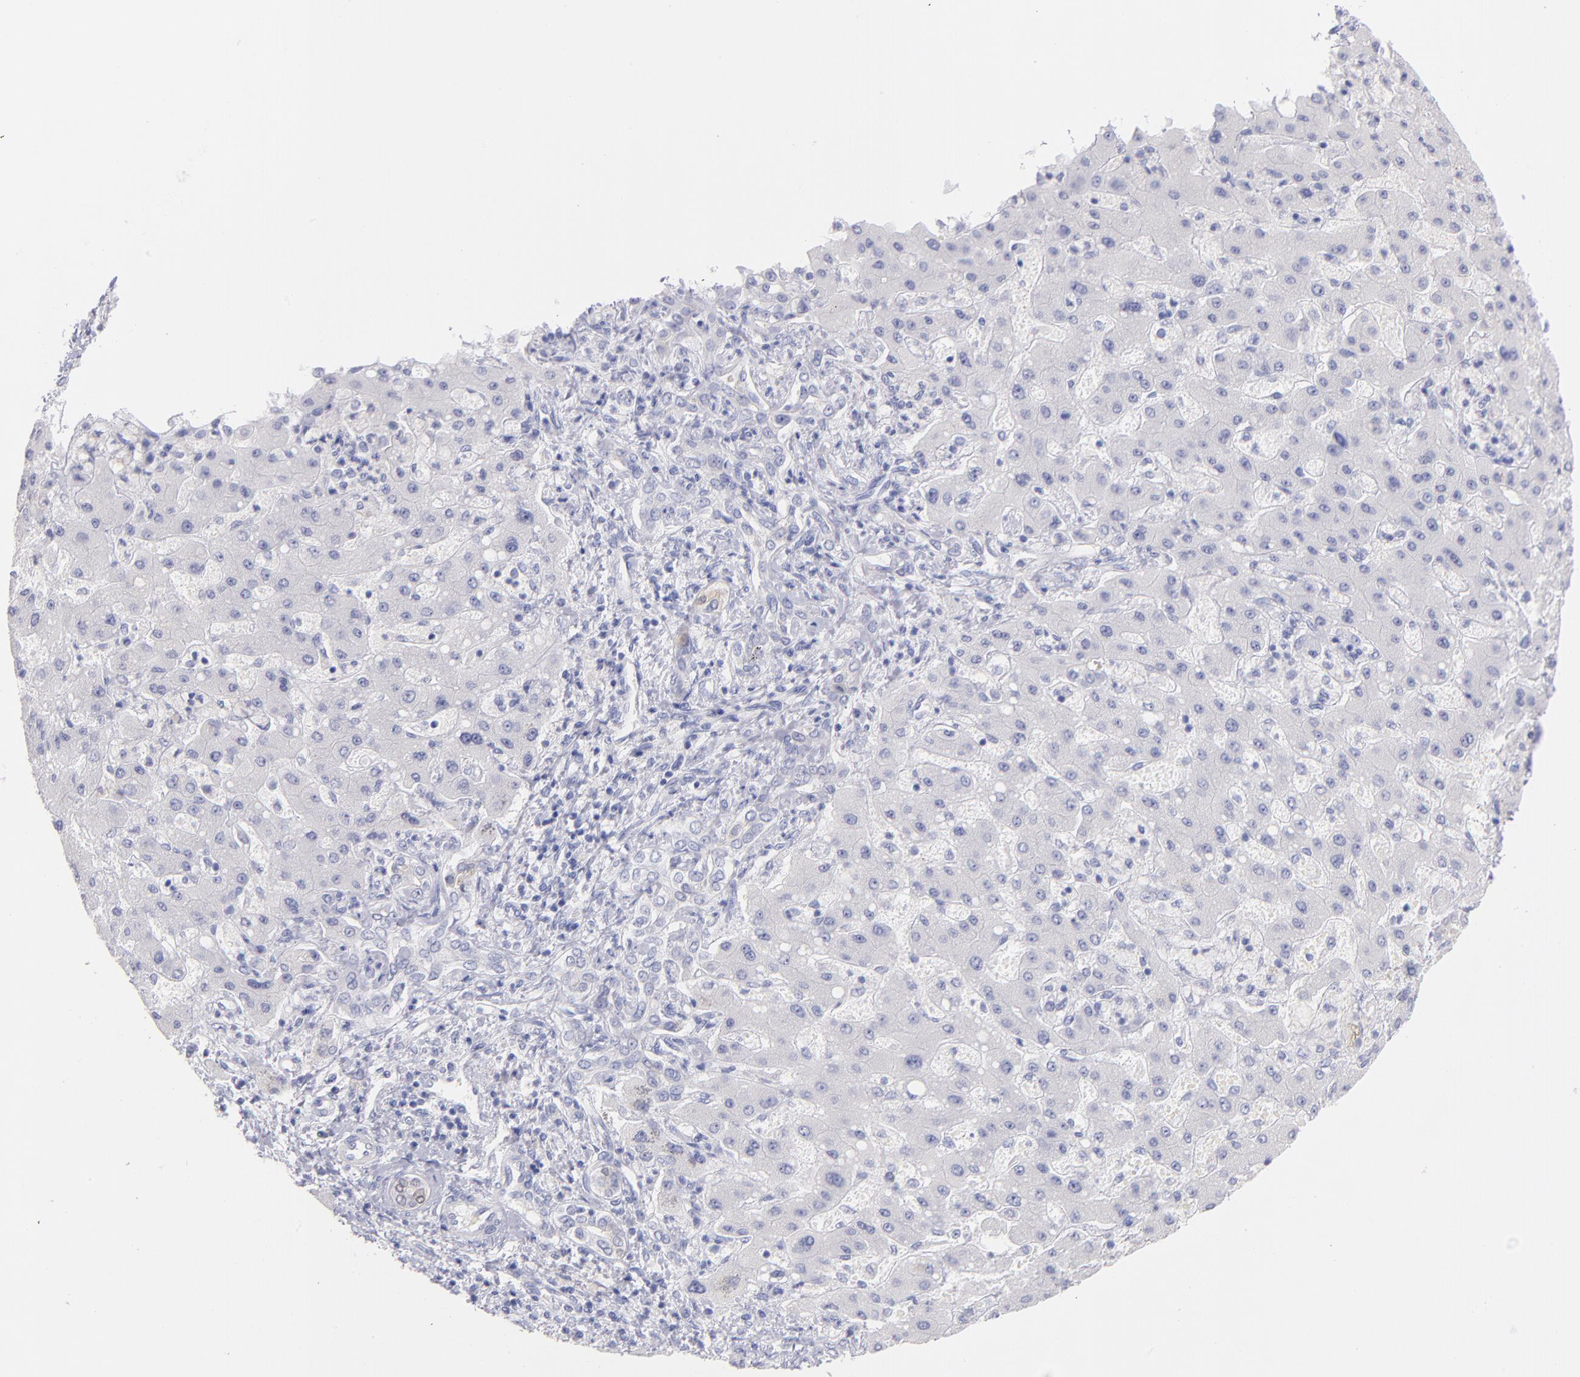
{"staining": {"intensity": "negative", "quantity": "none", "location": "none"}, "tissue": "liver cancer", "cell_type": "Tumor cells", "image_type": "cancer", "snomed": [{"axis": "morphology", "description": "Cholangiocarcinoma"}, {"axis": "topography", "description": "Liver"}], "caption": "A high-resolution image shows immunohistochemistry (IHC) staining of liver cancer, which exhibits no significant positivity in tumor cells.", "gene": "SCGN", "patient": {"sex": "male", "age": 50}}